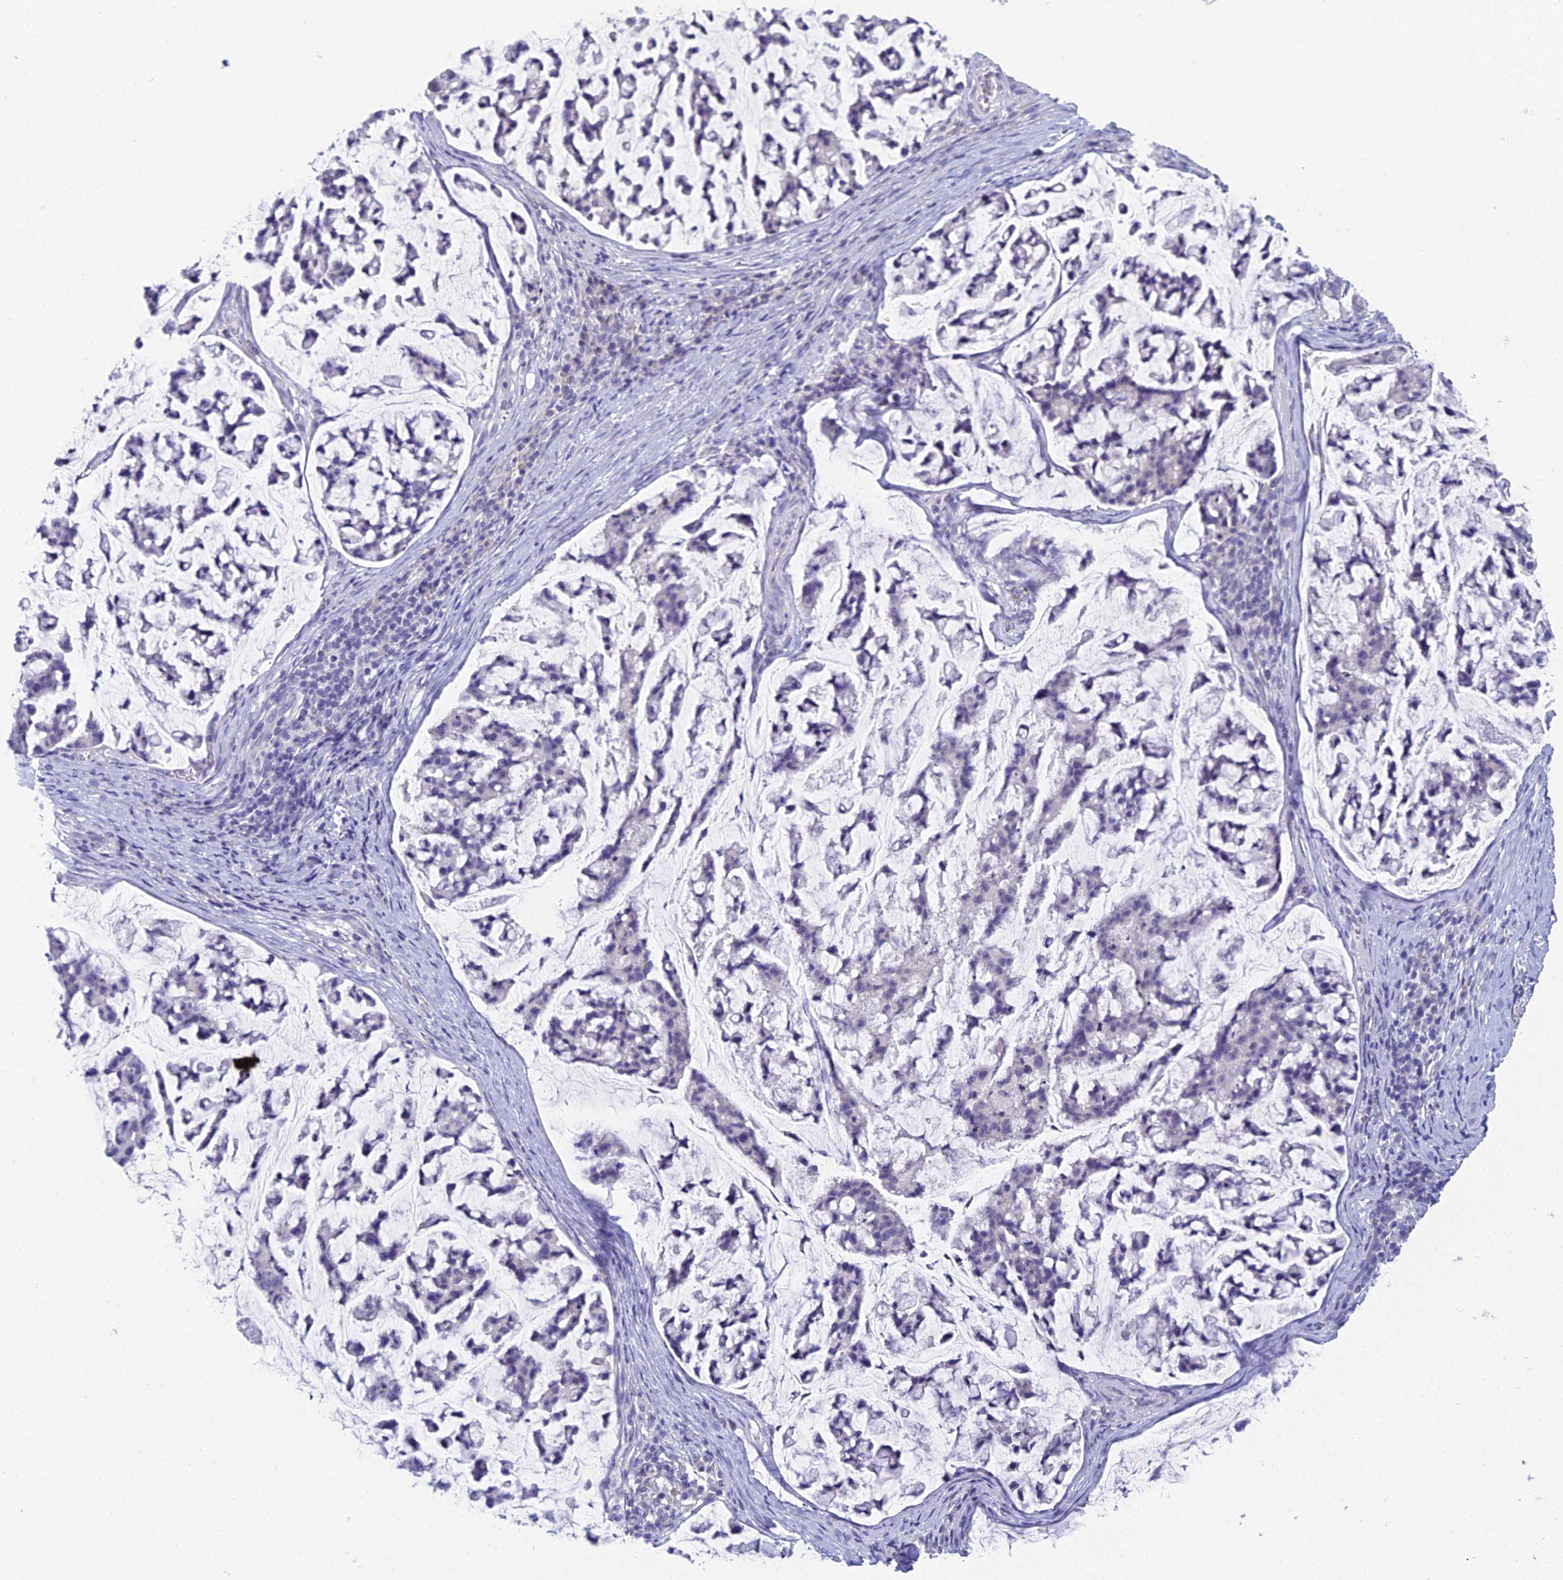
{"staining": {"intensity": "negative", "quantity": "none", "location": "none"}, "tissue": "stomach cancer", "cell_type": "Tumor cells", "image_type": "cancer", "snomed": [{"axis": "morphology", "description": "Adenocarcinoma, NOS"}, {"axis": "topography", "description": "Stomach, lower"}], "caption": "A micrograph of stomach cancer (adenocarcinoma) stained for a protein displays no brown staining in tumor cells. (DAB immunohistochemistry (IHC) with hematoxylin counter stain).", "gene": "PRR22", "patient": {"sex": "male", "age": 67}}